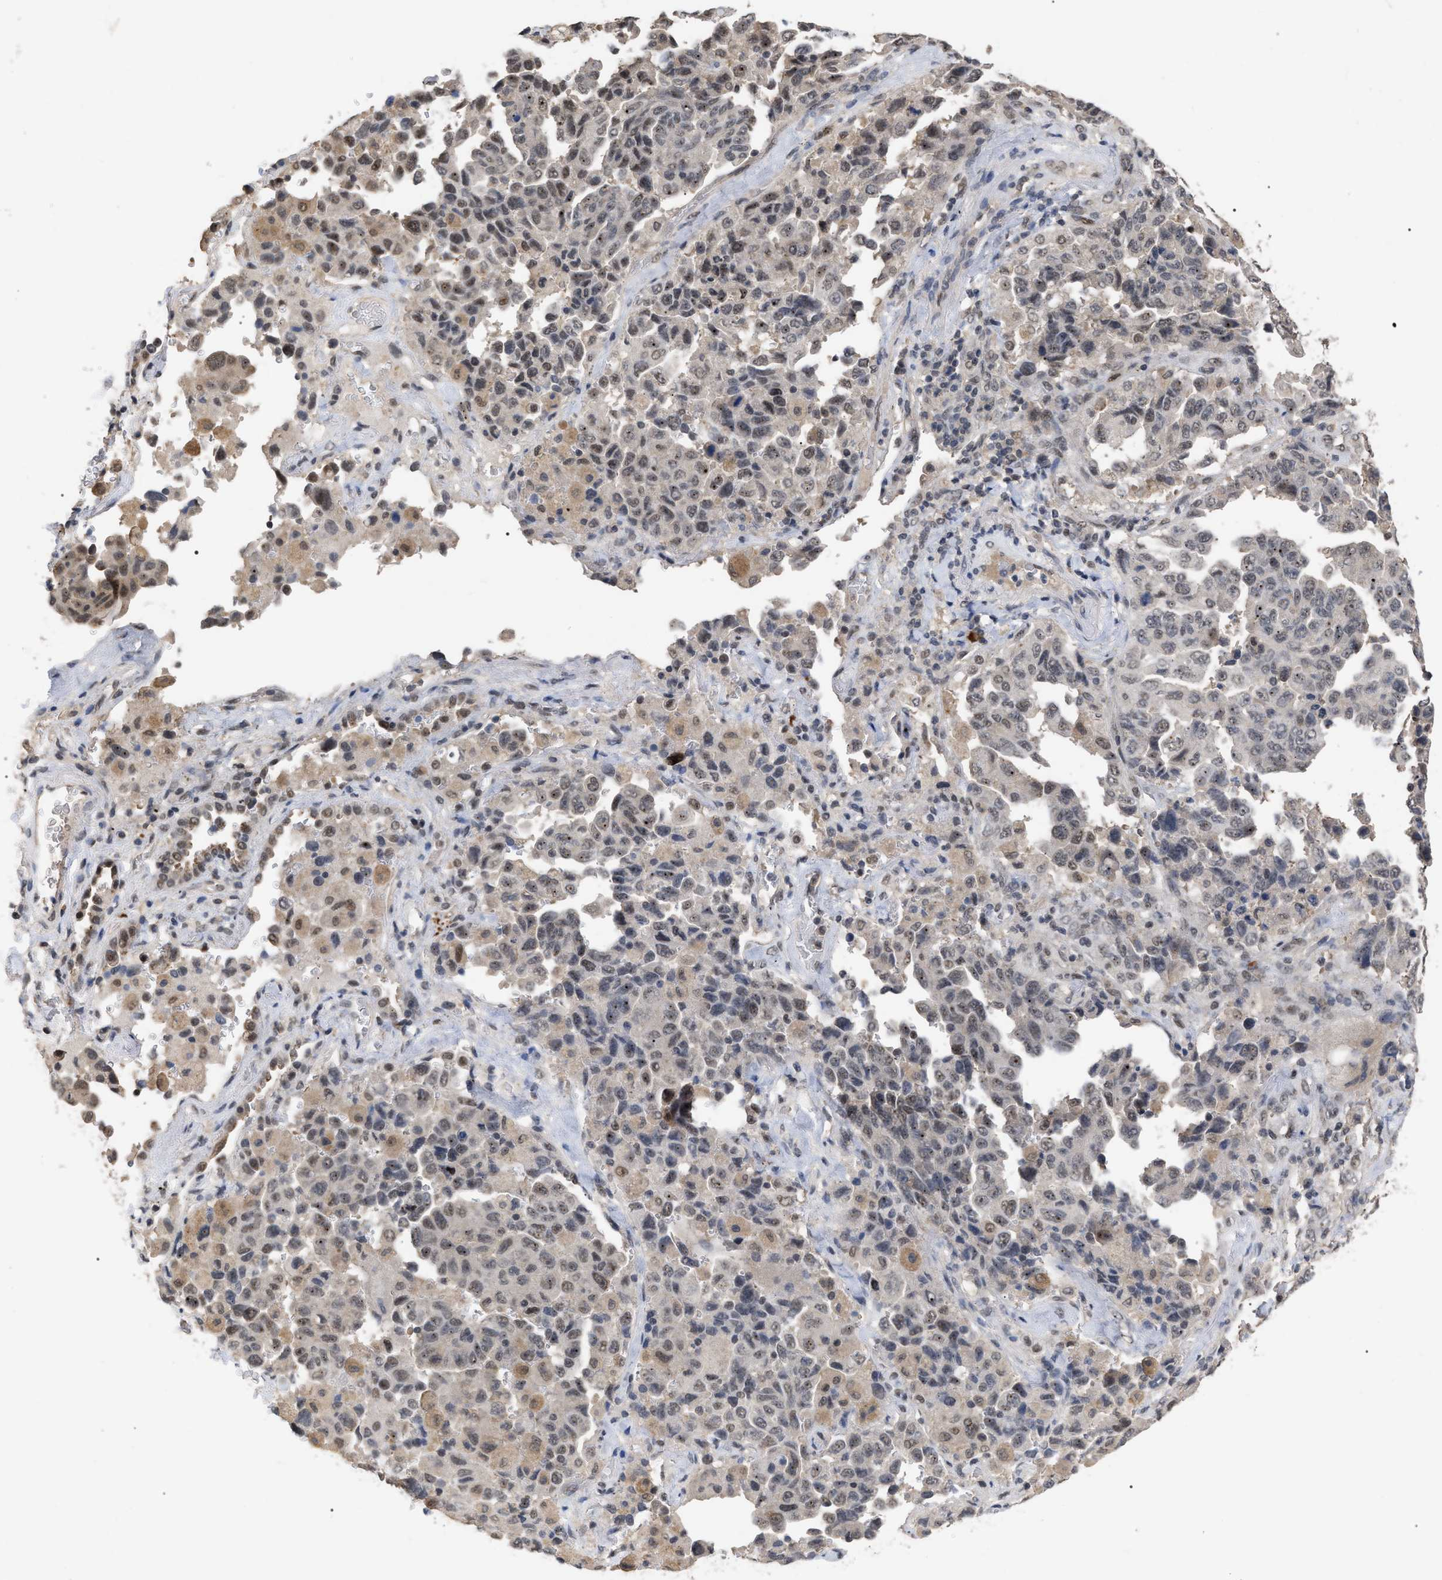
{"staining": {"intensity": "weak", "quantity": ">75%", "location": "nuclear"}, "tissue": "lung cancer", "cell_type": "Tumor cells", "image_type": "cancer", "snomed": [{"axis": "morphology", "description": "Adenocarcinoma, NOS"}, {"axis": "topography", "description": "Lung"}], "caption": "A micrograph showing weak nuclear positivity in about >75% of tumor cells in lung cancer, as visualized by brown immunohistochemical staining.", "gene": "JAZF1", "patient": {"sex": "female", "age": 51}}